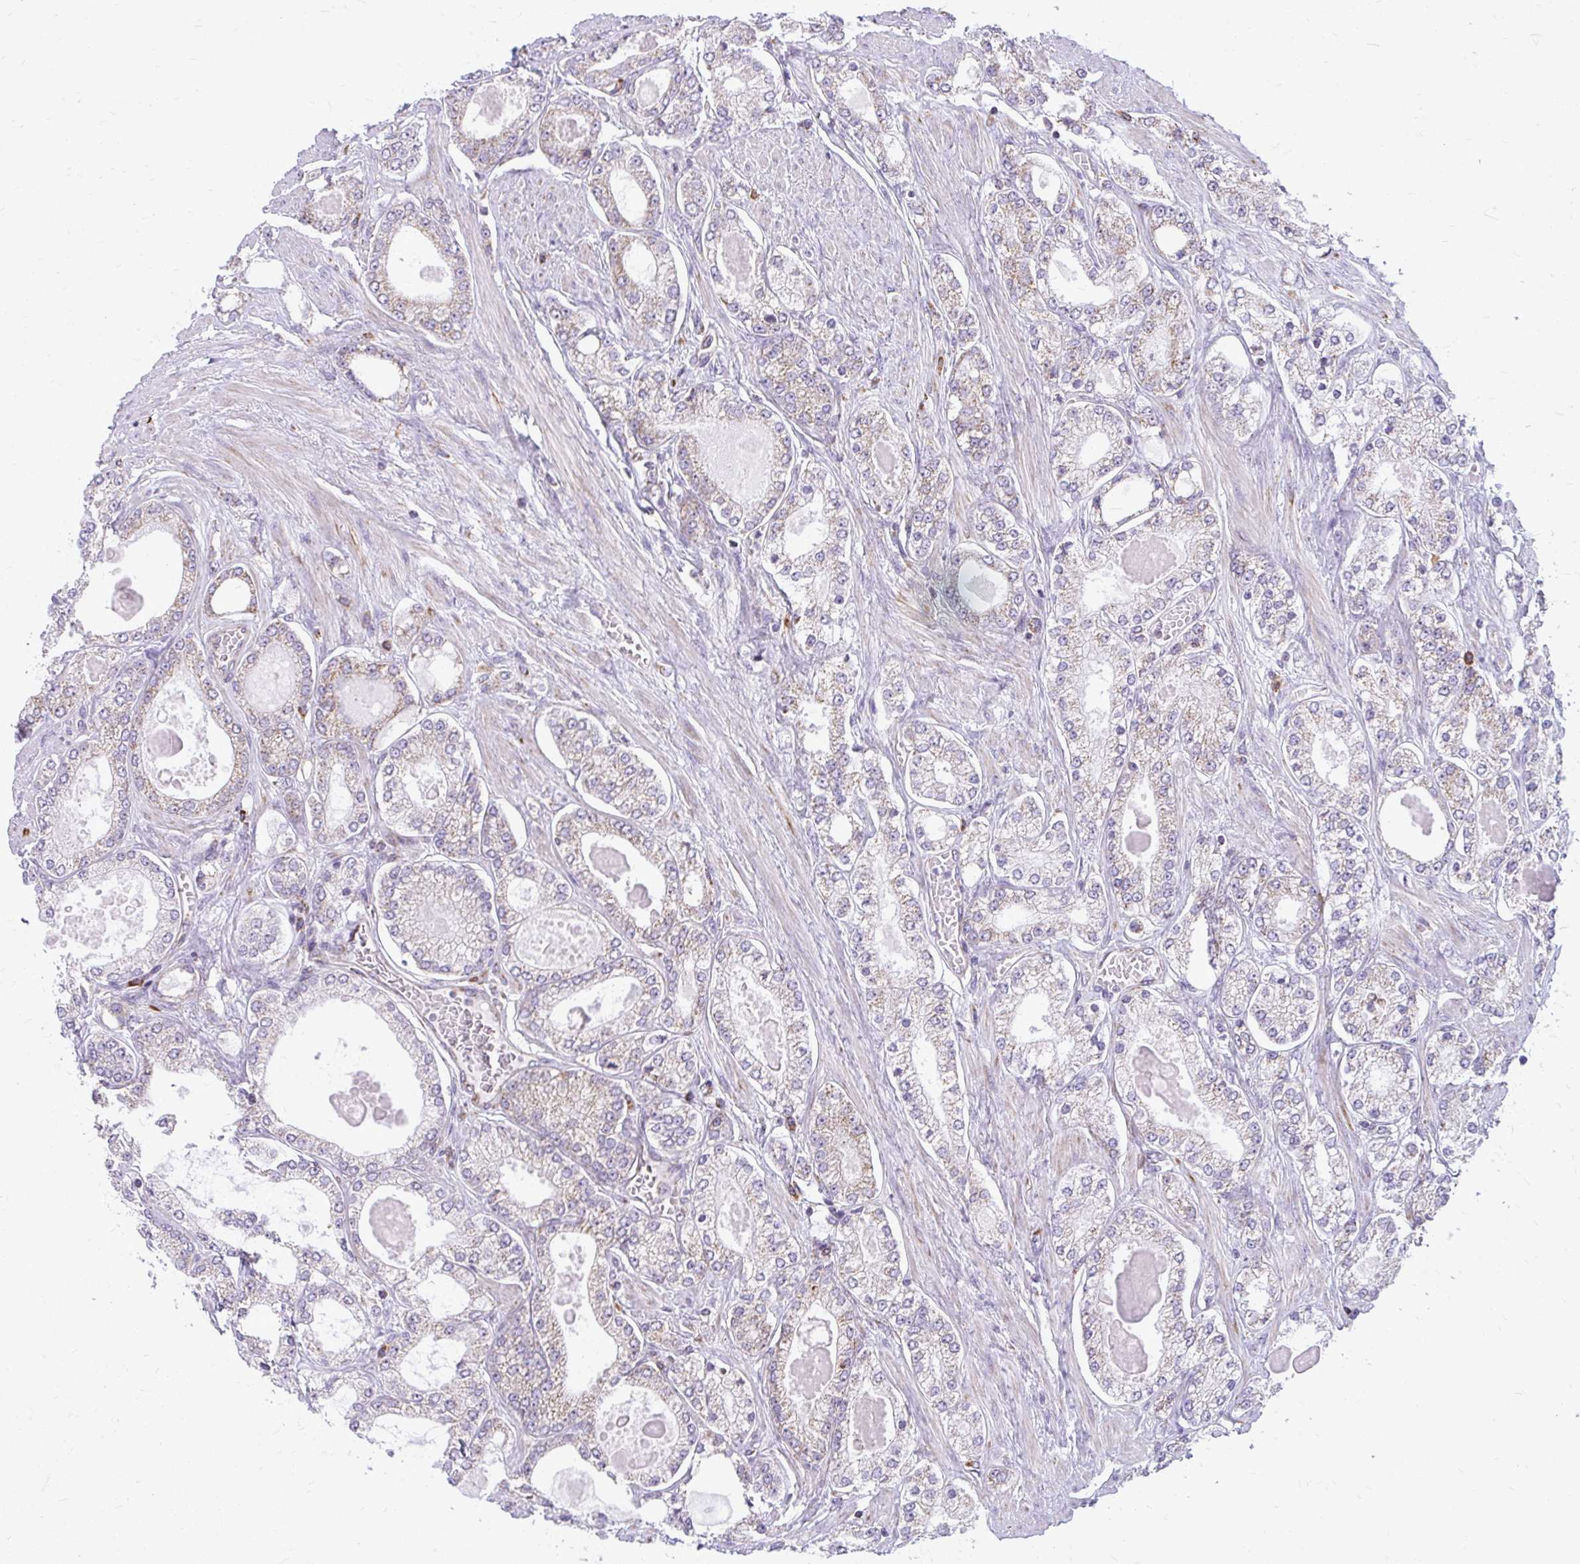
{"staining": {"intensity": "weak", "quantity": "<25%", "location": "cytoplasmic/membranous"}, "tissue": "prostate cancer", "cell_type": "Tumor cells", "image_type": "cancer", "snomed": [{"axis": "morphology", "description": "Adenocarcinoma, High grade"}, {"axis": "topography", "description": "Prostate"}], "caption": "Tumor cells show no significant protein expression in prostate cancer (high-grade adenocarcinoma). (Stains: DAB (3,3'-diaminobenzidine) IHC with hematoxylin counter stain, Microscopy: brightfield microscopy at high magnification).", "gene": "IFIT1", "patient": {"sex": "male", "age": 68}}